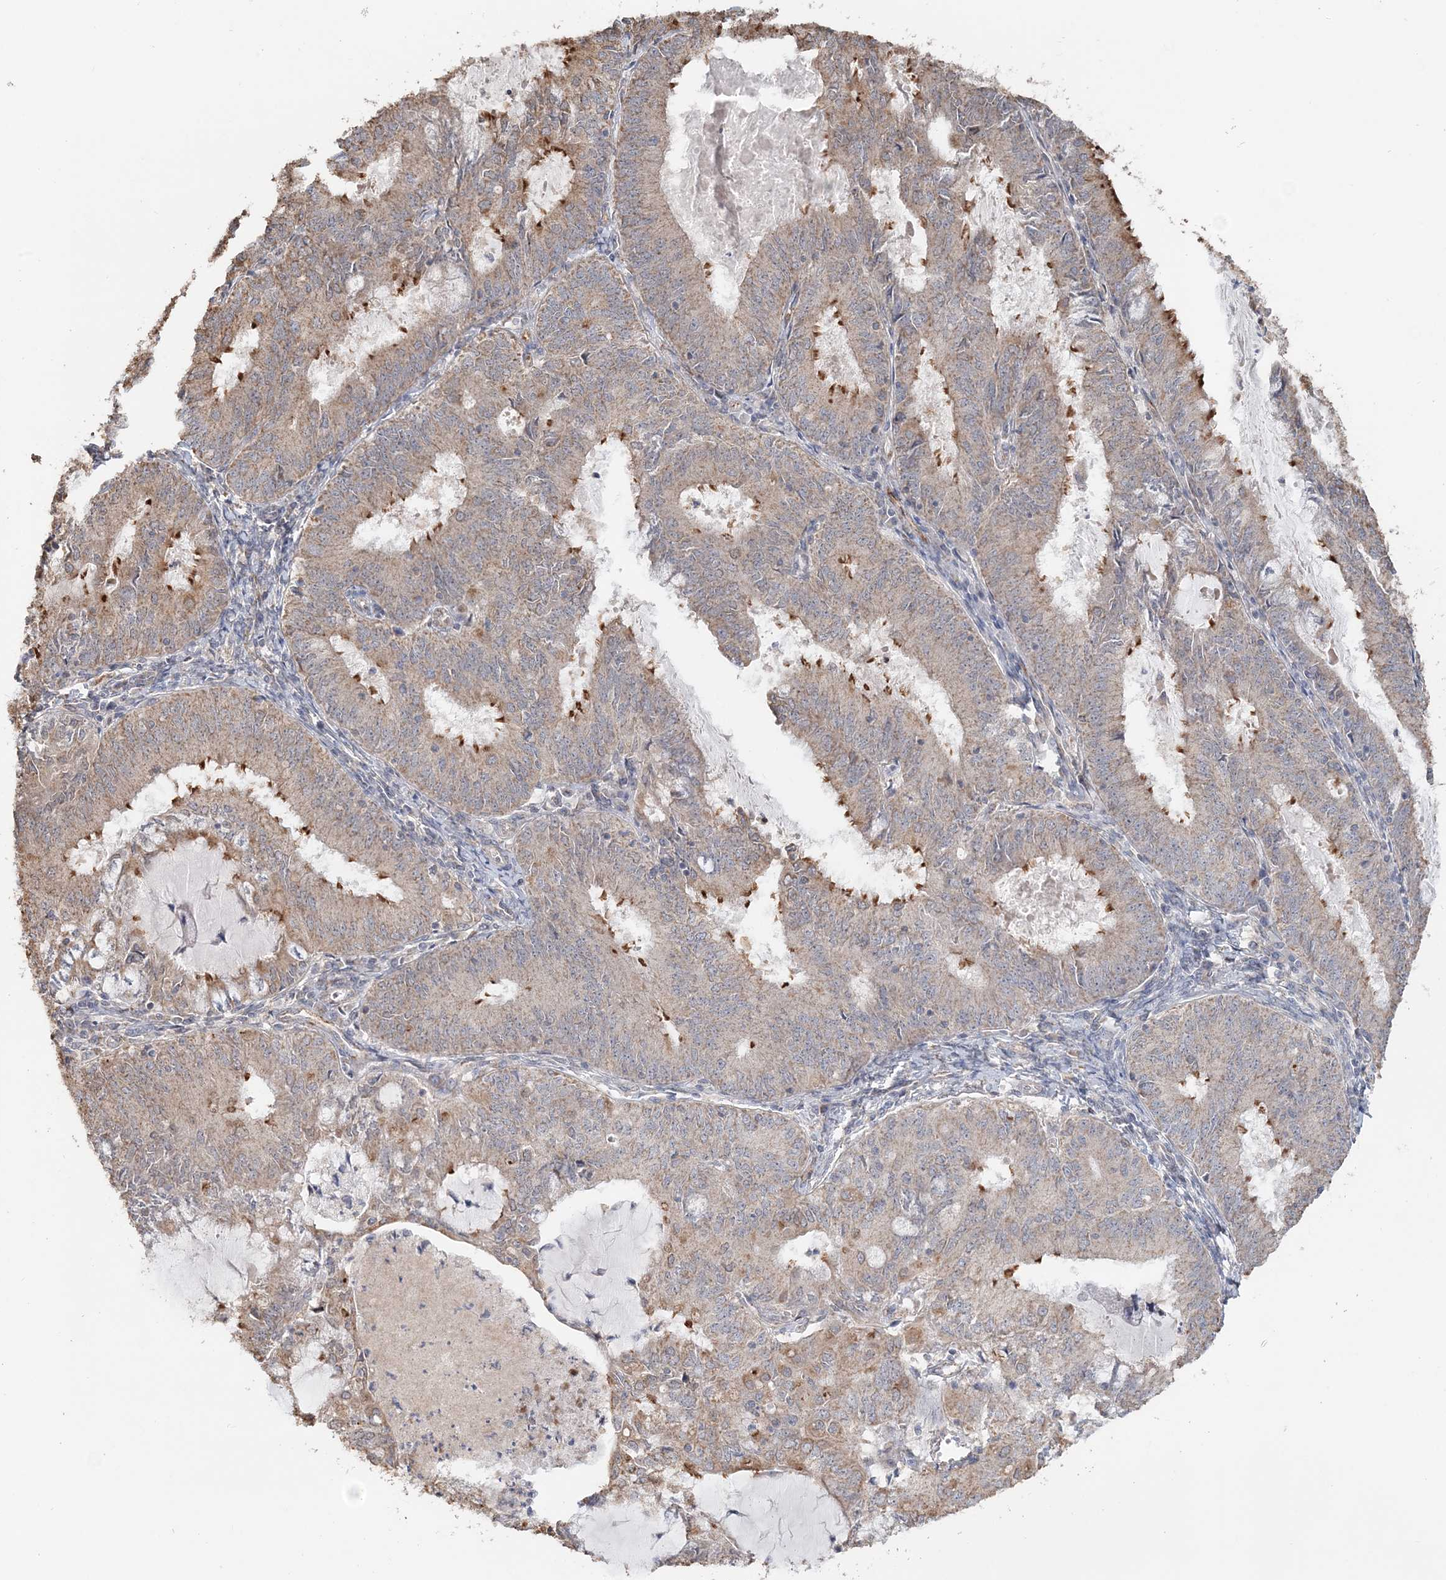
{"staining": {"intensity": "moderate", "quantity": "25%-75%", "location": "cytoplasmic/membranous"}, "tissue": "endometrial cancer", "cell_type": "Tumor cells", "image_type": "cancer", "snomed": [{"axis": "morphology", "description": "Adenocarcinoma, NOS"}, {"axis": "topography", "description": "Endometrium"}], "caption": "An immunohistochemistry (IHC) photomicrograph of tumor tissue is shown. Protein staining in brown shows moderate cytoplasmic/membranous positivity in adenocarcinoma (endometrial) within tumor cells.", "gene": "FBXO38", "patient": {"sex": "female", "age": 57}}